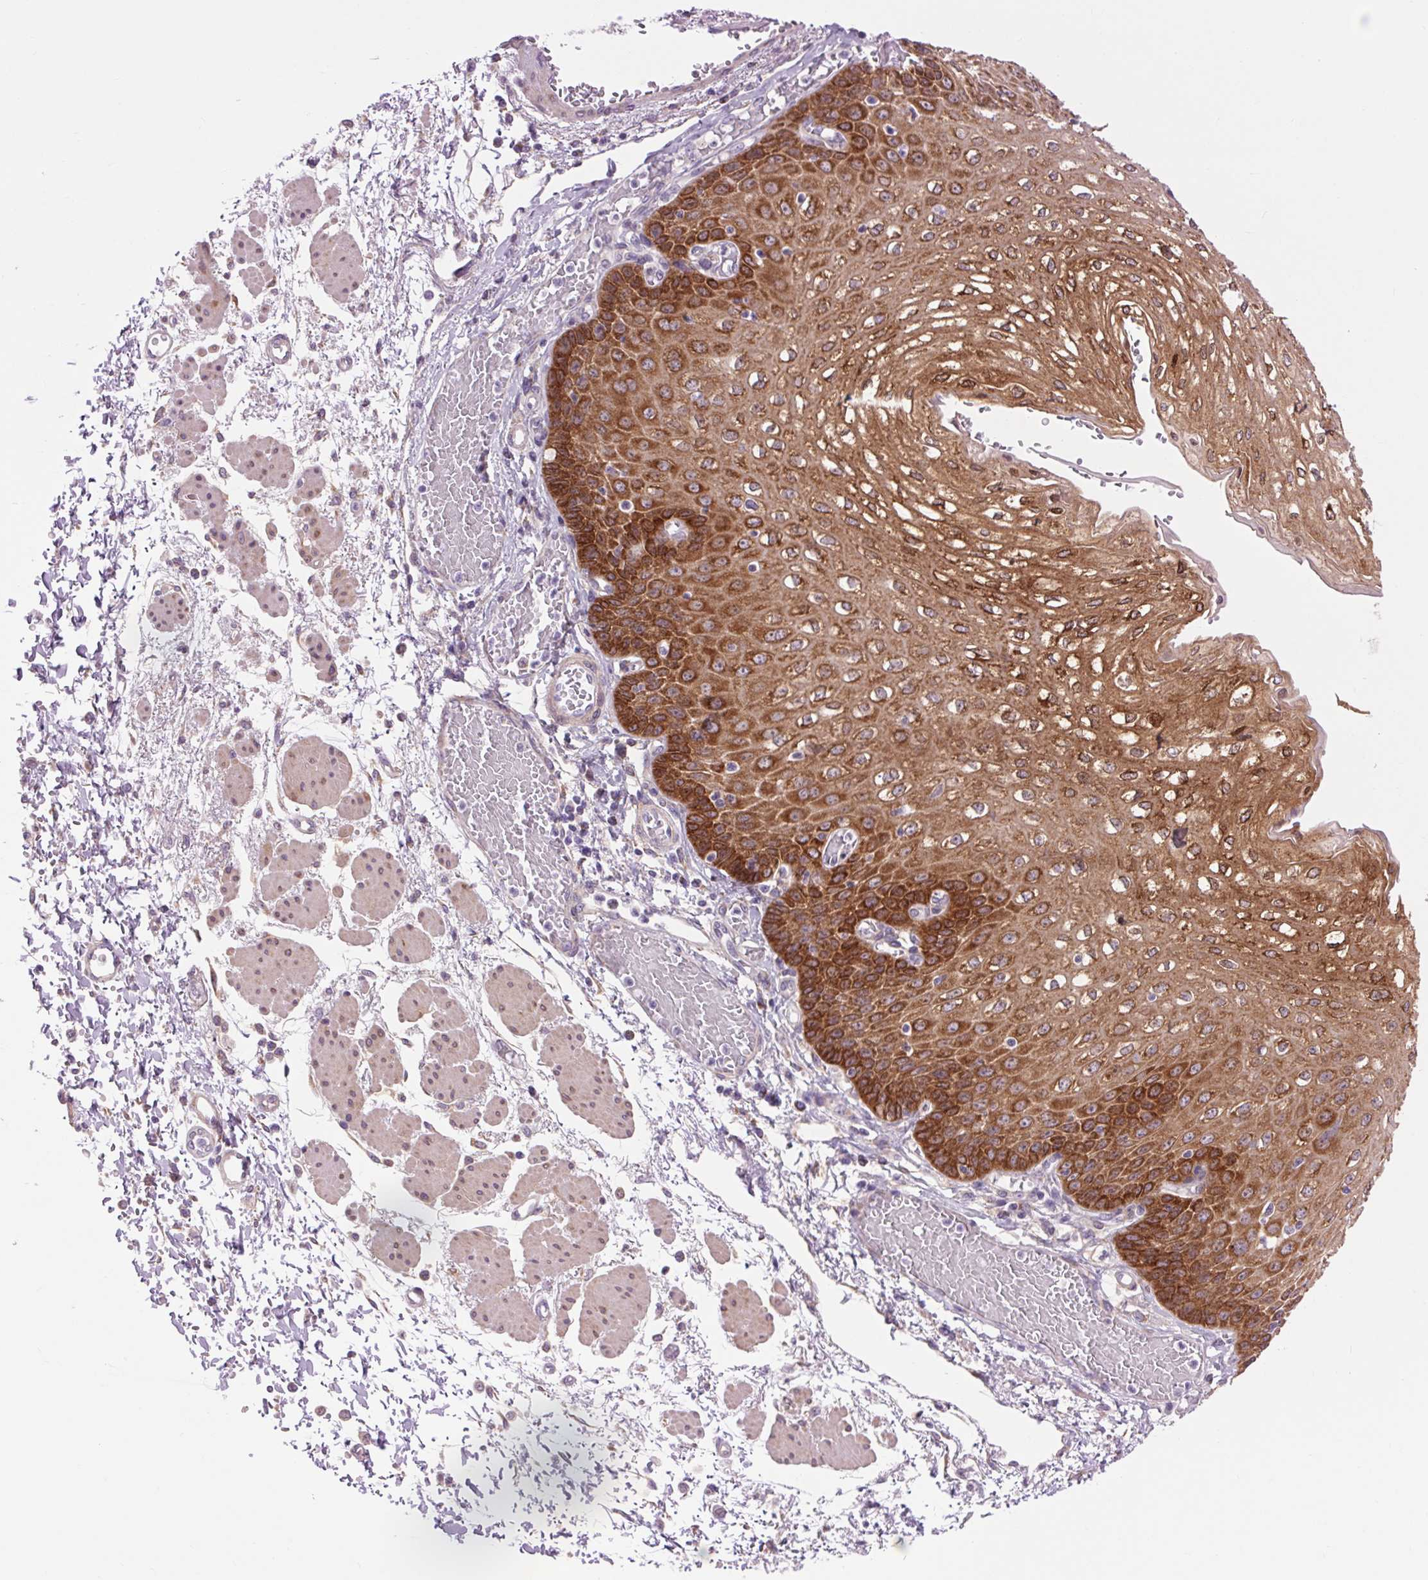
{"staining": {"intensity": "strong", "quantity": "25%-75%", "location": "cytoplasmic/membranous"}, "tissue": "esophagus", "cell_type": "Squamous epithelial cells", "image_type": "normal", "snomed": [{"axis": "morphology", "description": "Normal tissue, NOS"}, {"axis": "morphology", "description": "Adenocarcinoma, NOS"}, {"axis": "topography", "description": "Esophagus"}], "caption": "Brown immunohistochemical staining in benign human esophagus reveals strong cytoplasmic/membranous expression in about 25%-75% of squamous epithelial cells.", "gene": "SOWAHC", "patient": {"sex": "male", "age": 81}}